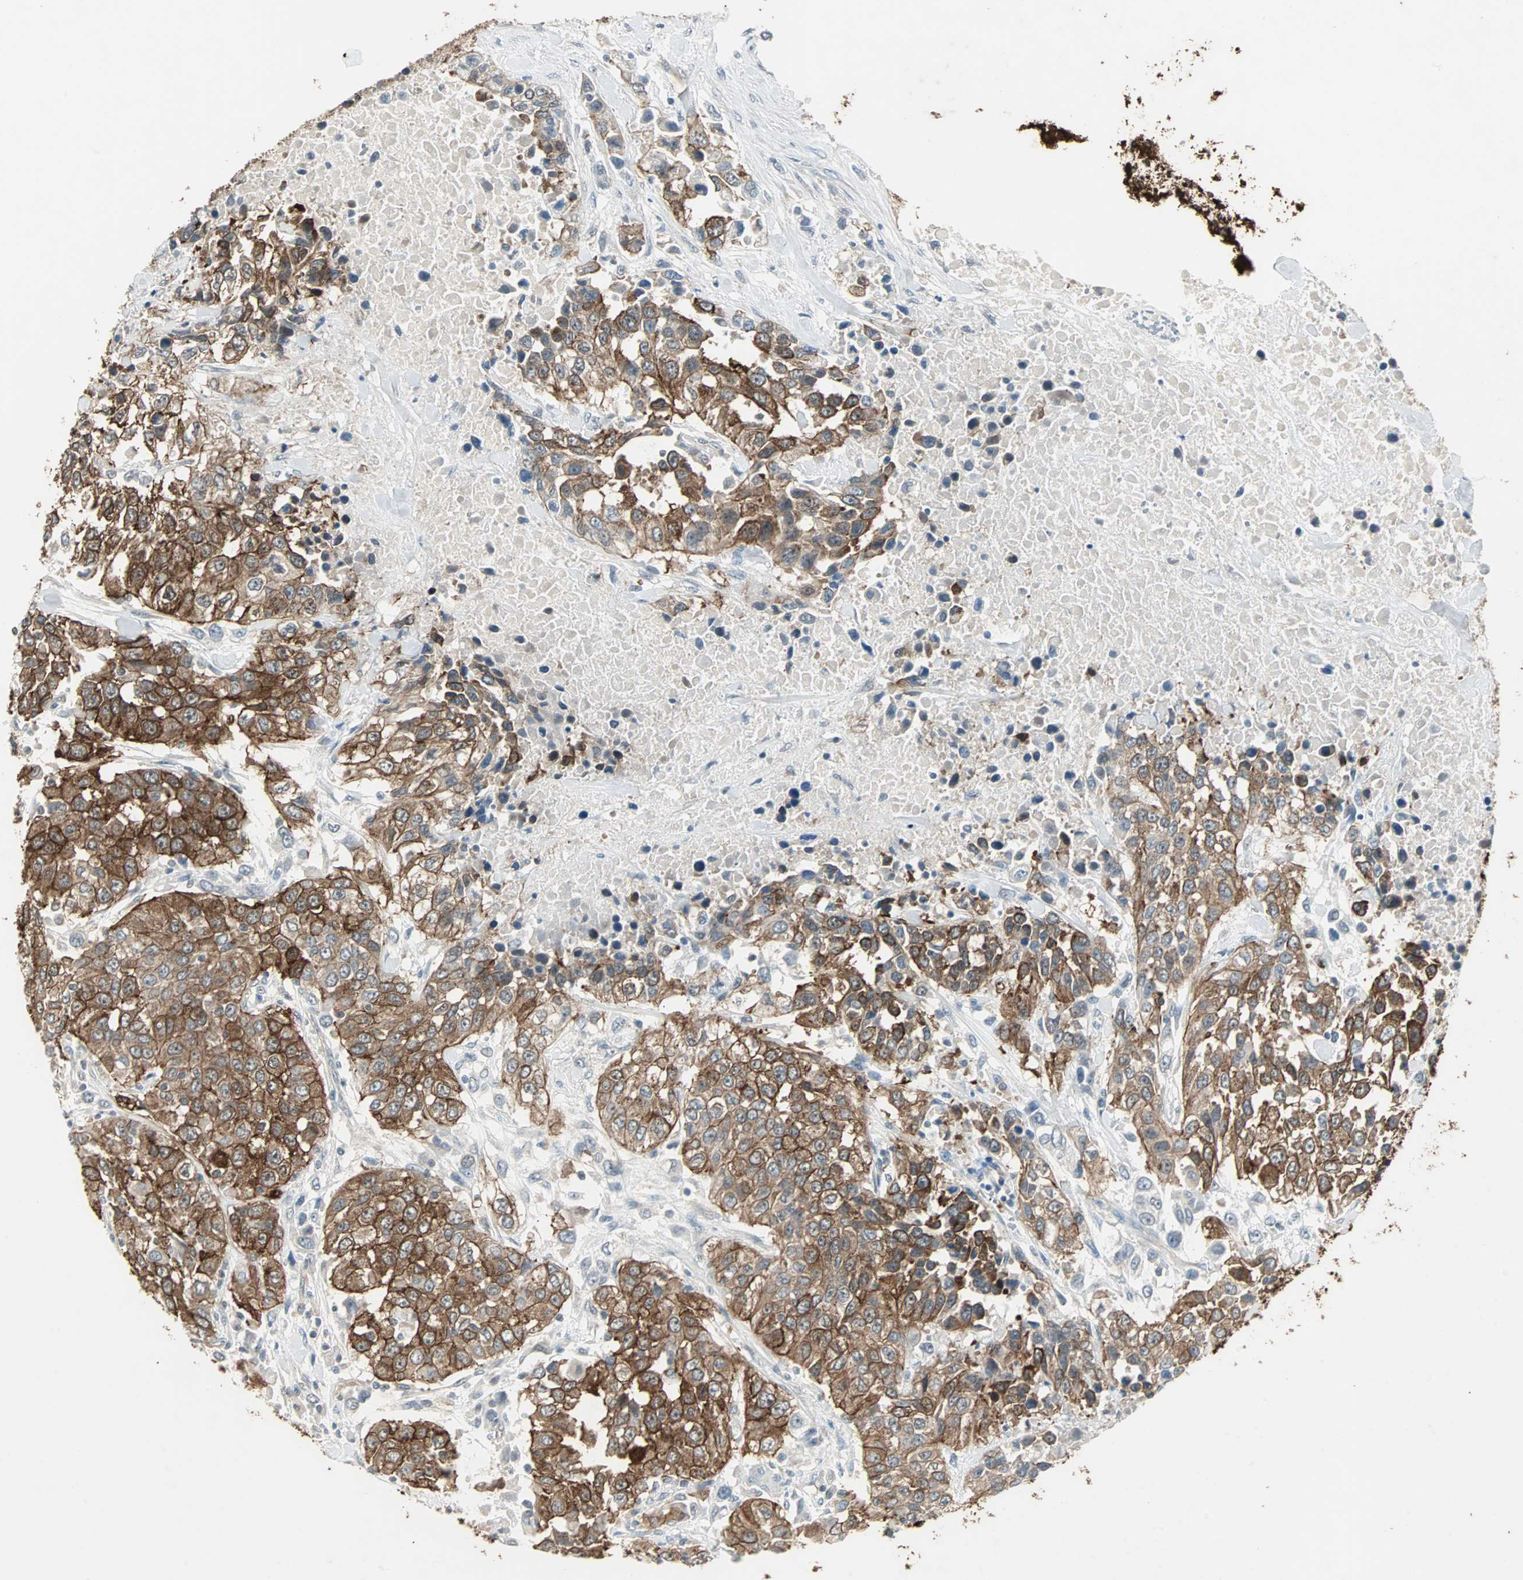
{"staining": {"intensity": "strong", "quantity": ">75%", "location": "cytoplasmic/membranous"}, "tissue": "urothelial cancer", "cell_type": "Tumor cells", "image_type": "cancer", "snomed": [{"axis": "morphology", "description": "Urothelial carcinoma, High grade"}, {"axis": "topography", "description": "Urinary bladder"}], "caption": "The image demonstrates staining of urothelial cancer, revealing strong cytoplasmic/membranous protein staining (brown color) within tumor cells.", "gene": "CMC2", "patient": {"sex": "female", "age": 80}}